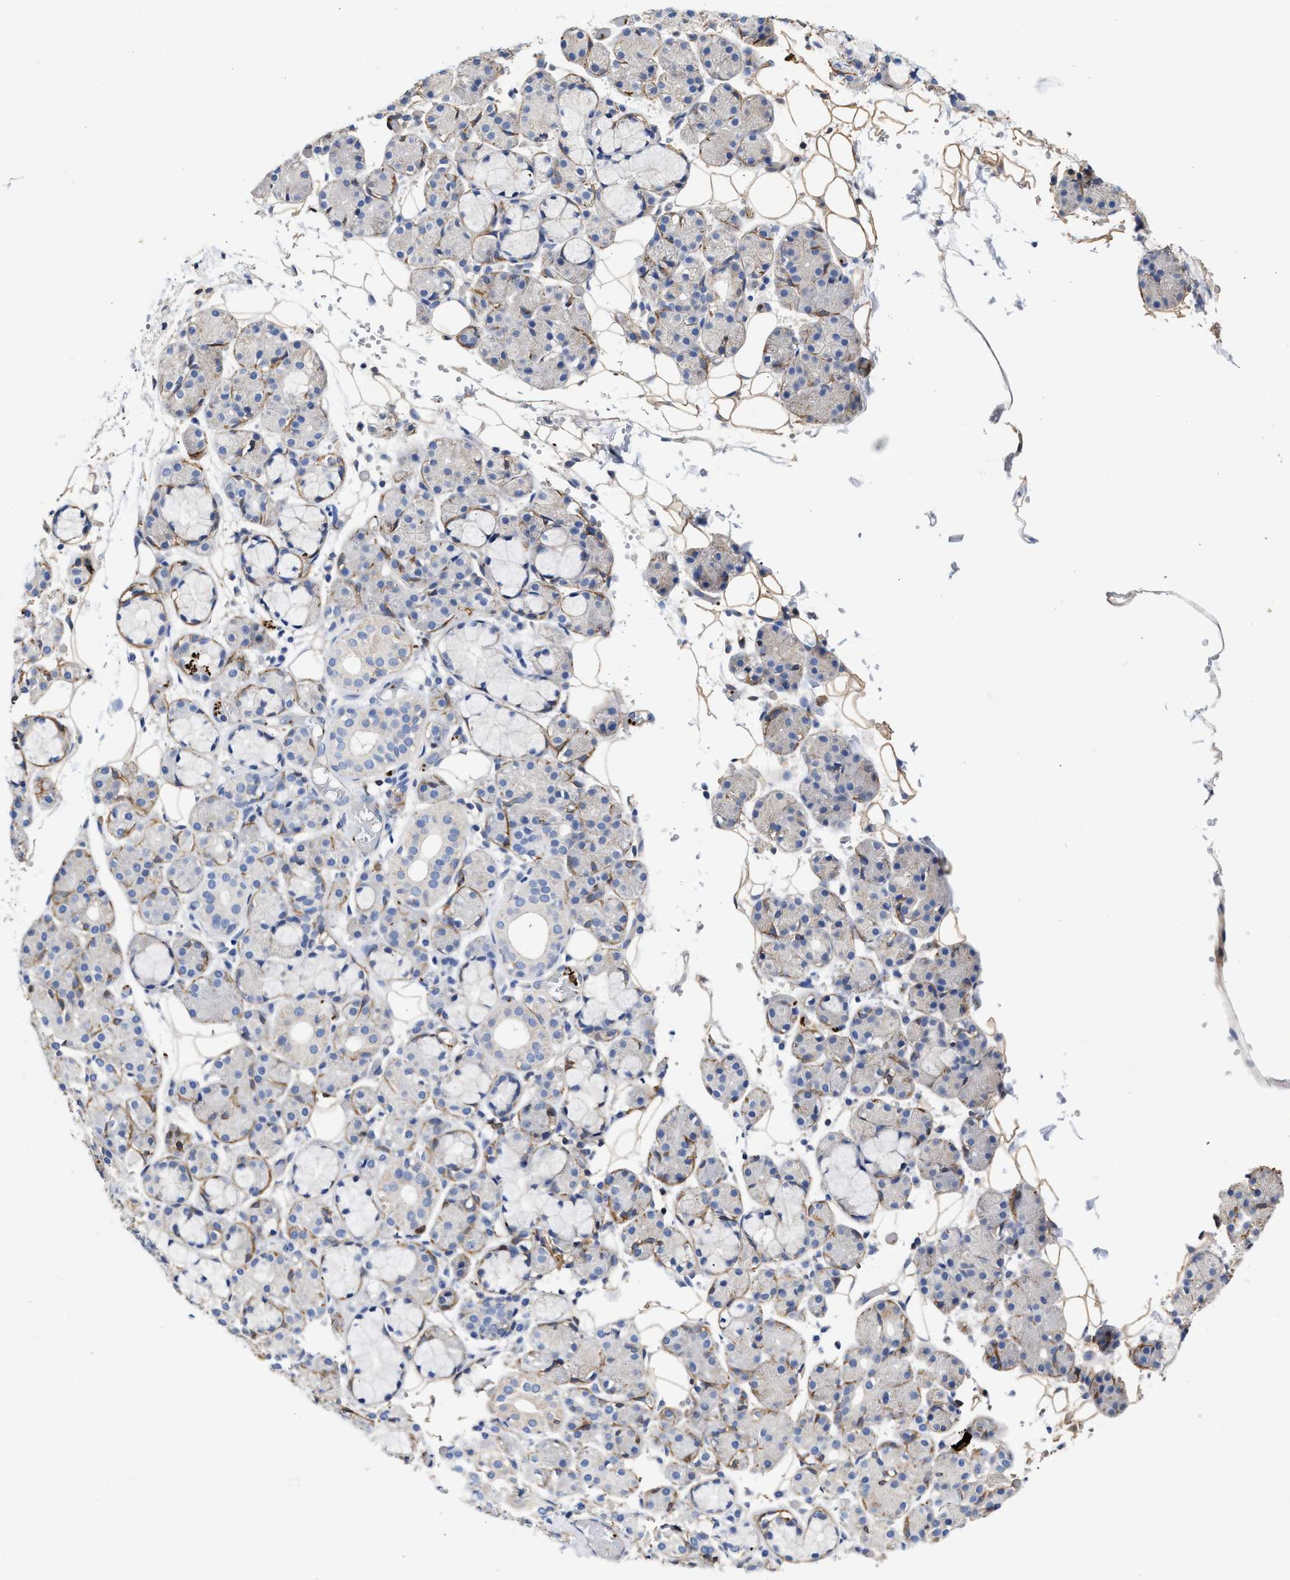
{"staining": {"intensity": "negative", "quantity": "none", "location": "none"}, "tissue": "salivary gland", "cell_type": "Glandular cells", "image_type": "normal", "snomed": [{"axis": "morphology", "description": "Normal tissue, NOS"}, {"axis": "topography", "description": "Salivary gland"}], "caption": "Glandular cells show no significant staining in benign salivary gland. (DAB IHC visualized using brightfield microscopy, high magnification).", "gene": "HS3ST5", "patient": {"sex": "male", "age": 63}}